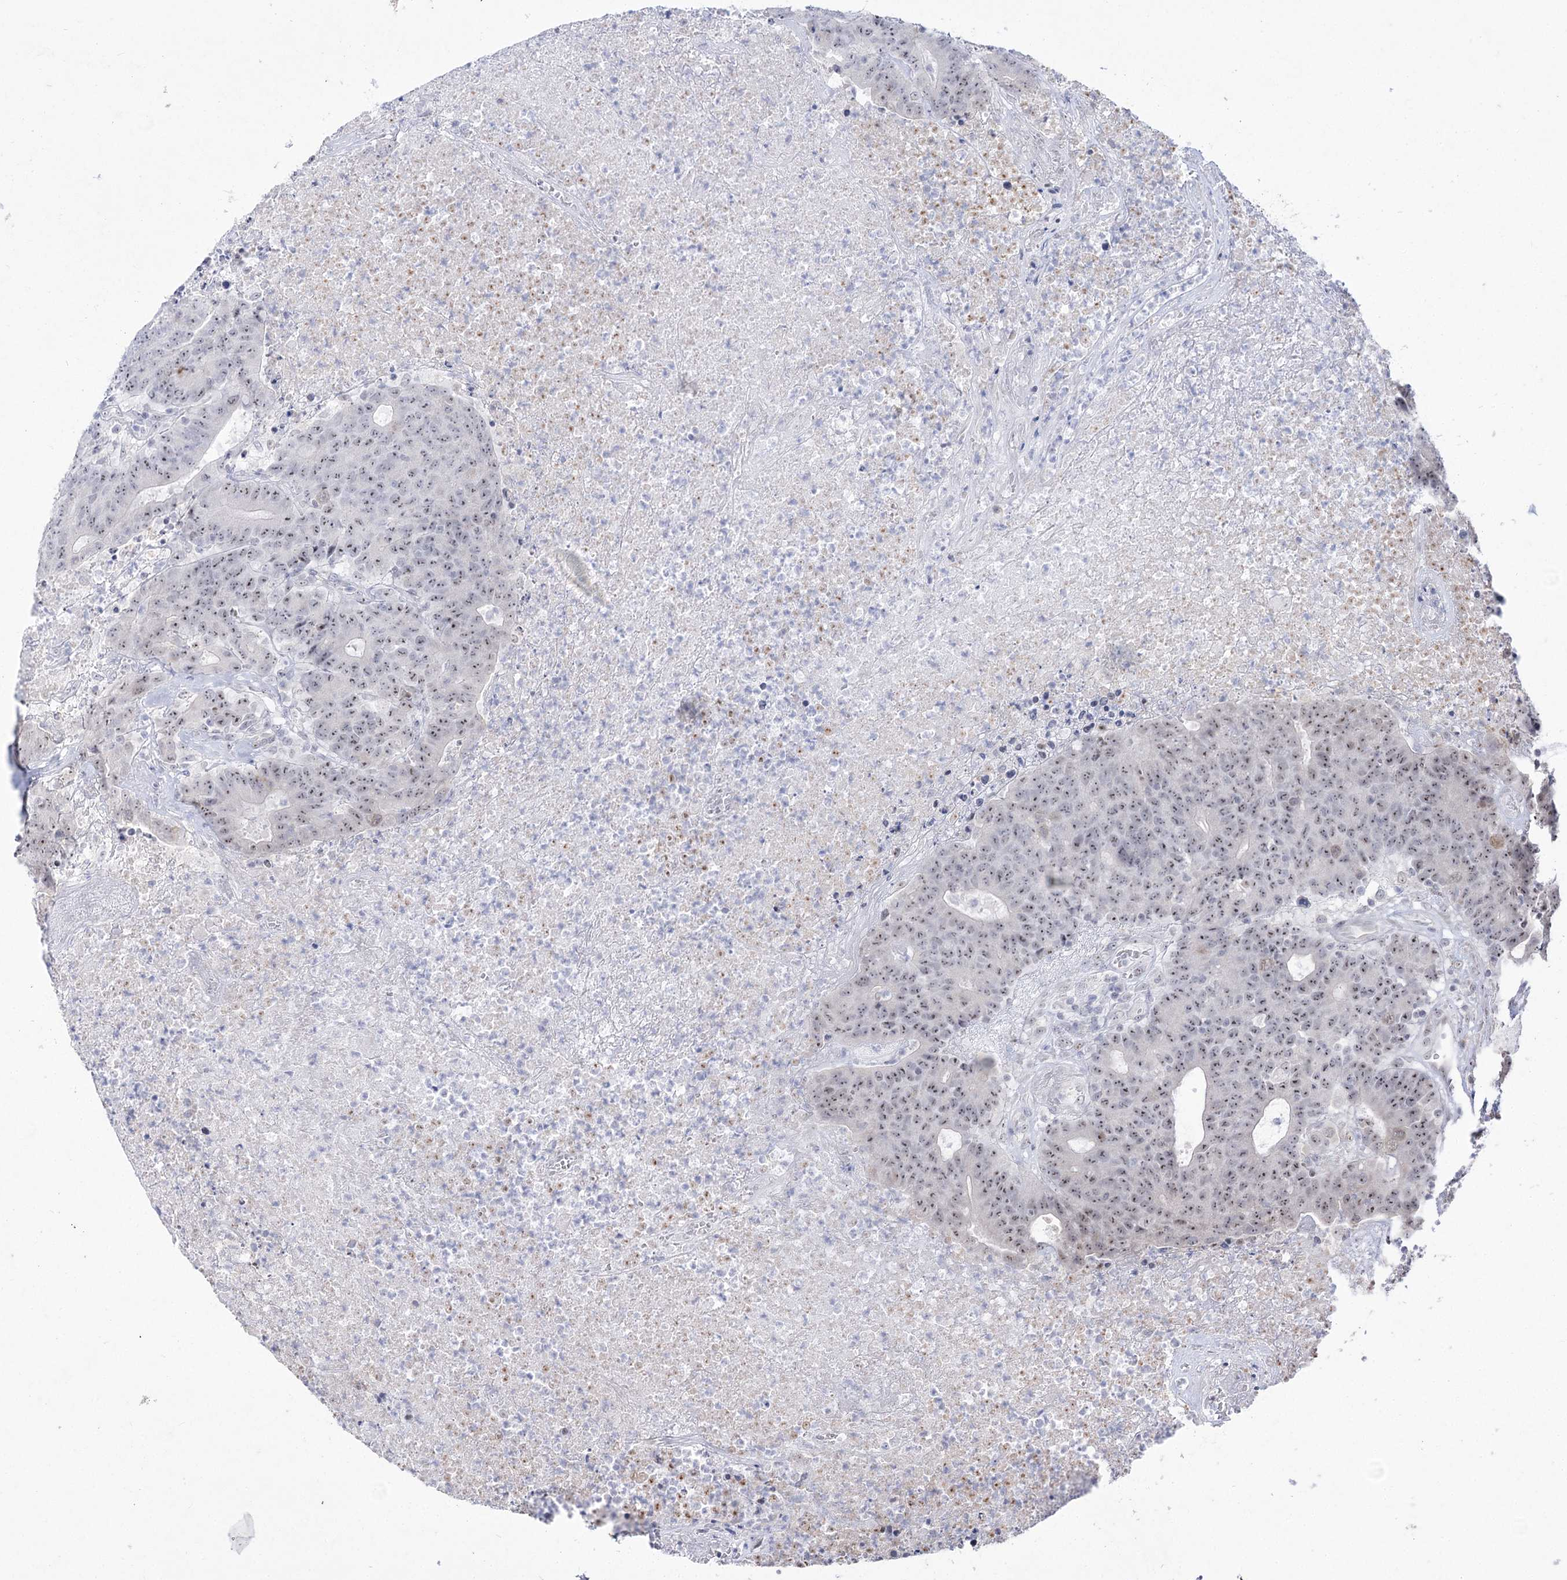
{"staining": {"intensity": "negative", "quantity": "none", "location": "none"}, "tissue": "colorectal cancer", "cell_type": "Tumor cells", "image_type": "cancer", "snomed": [{"axis": "morphology", "description": "Adenocarcinoma, NOS"}, {"axis": "topography", "description": "Colon"}], "caption": "Protein analysis of colorectal cancer reveals no significant positivity in tumor cells.", "gene": "DDX50", "patient": {"sex": "female", "age": 75}}